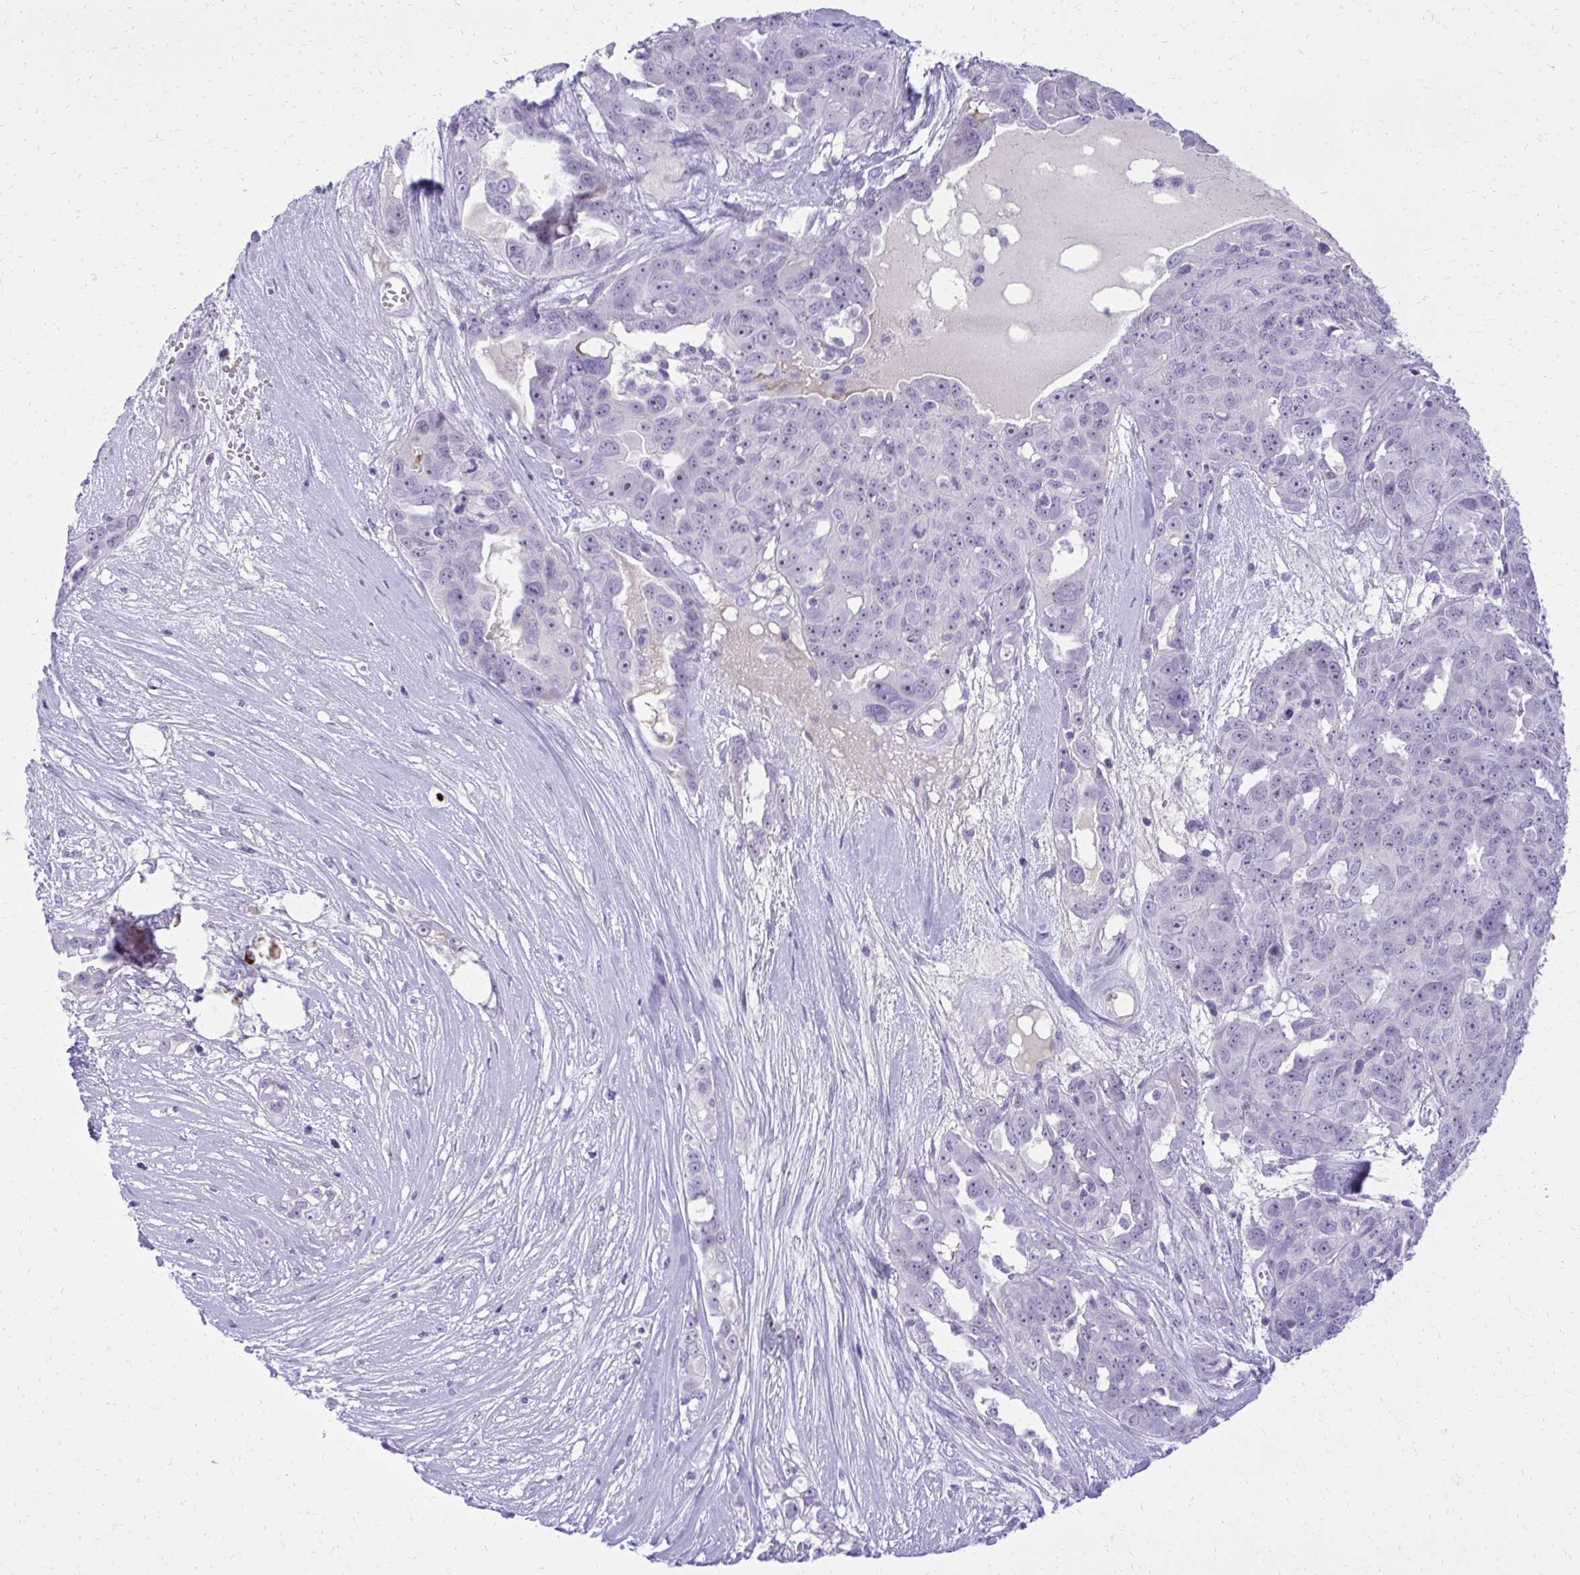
{"staining": {"intensity": "negative", "quantity": "none", "location": "none"}, "tissue": "ovarian cancer", "cell_type": "Tumor cells", "image_type": "cancer", "snomed": [{"axis": "morphology", "description": "Carcinoma, endometroid"}, {"axis": "topography", "description": "Ovary"}], "caption": "Image shows no protein staining in tumor cells of ovarian cancer (endometroid carcinoma) tissue.", "gene": "PITPNM3", "patient": {"sex": "female", "age": 70}}